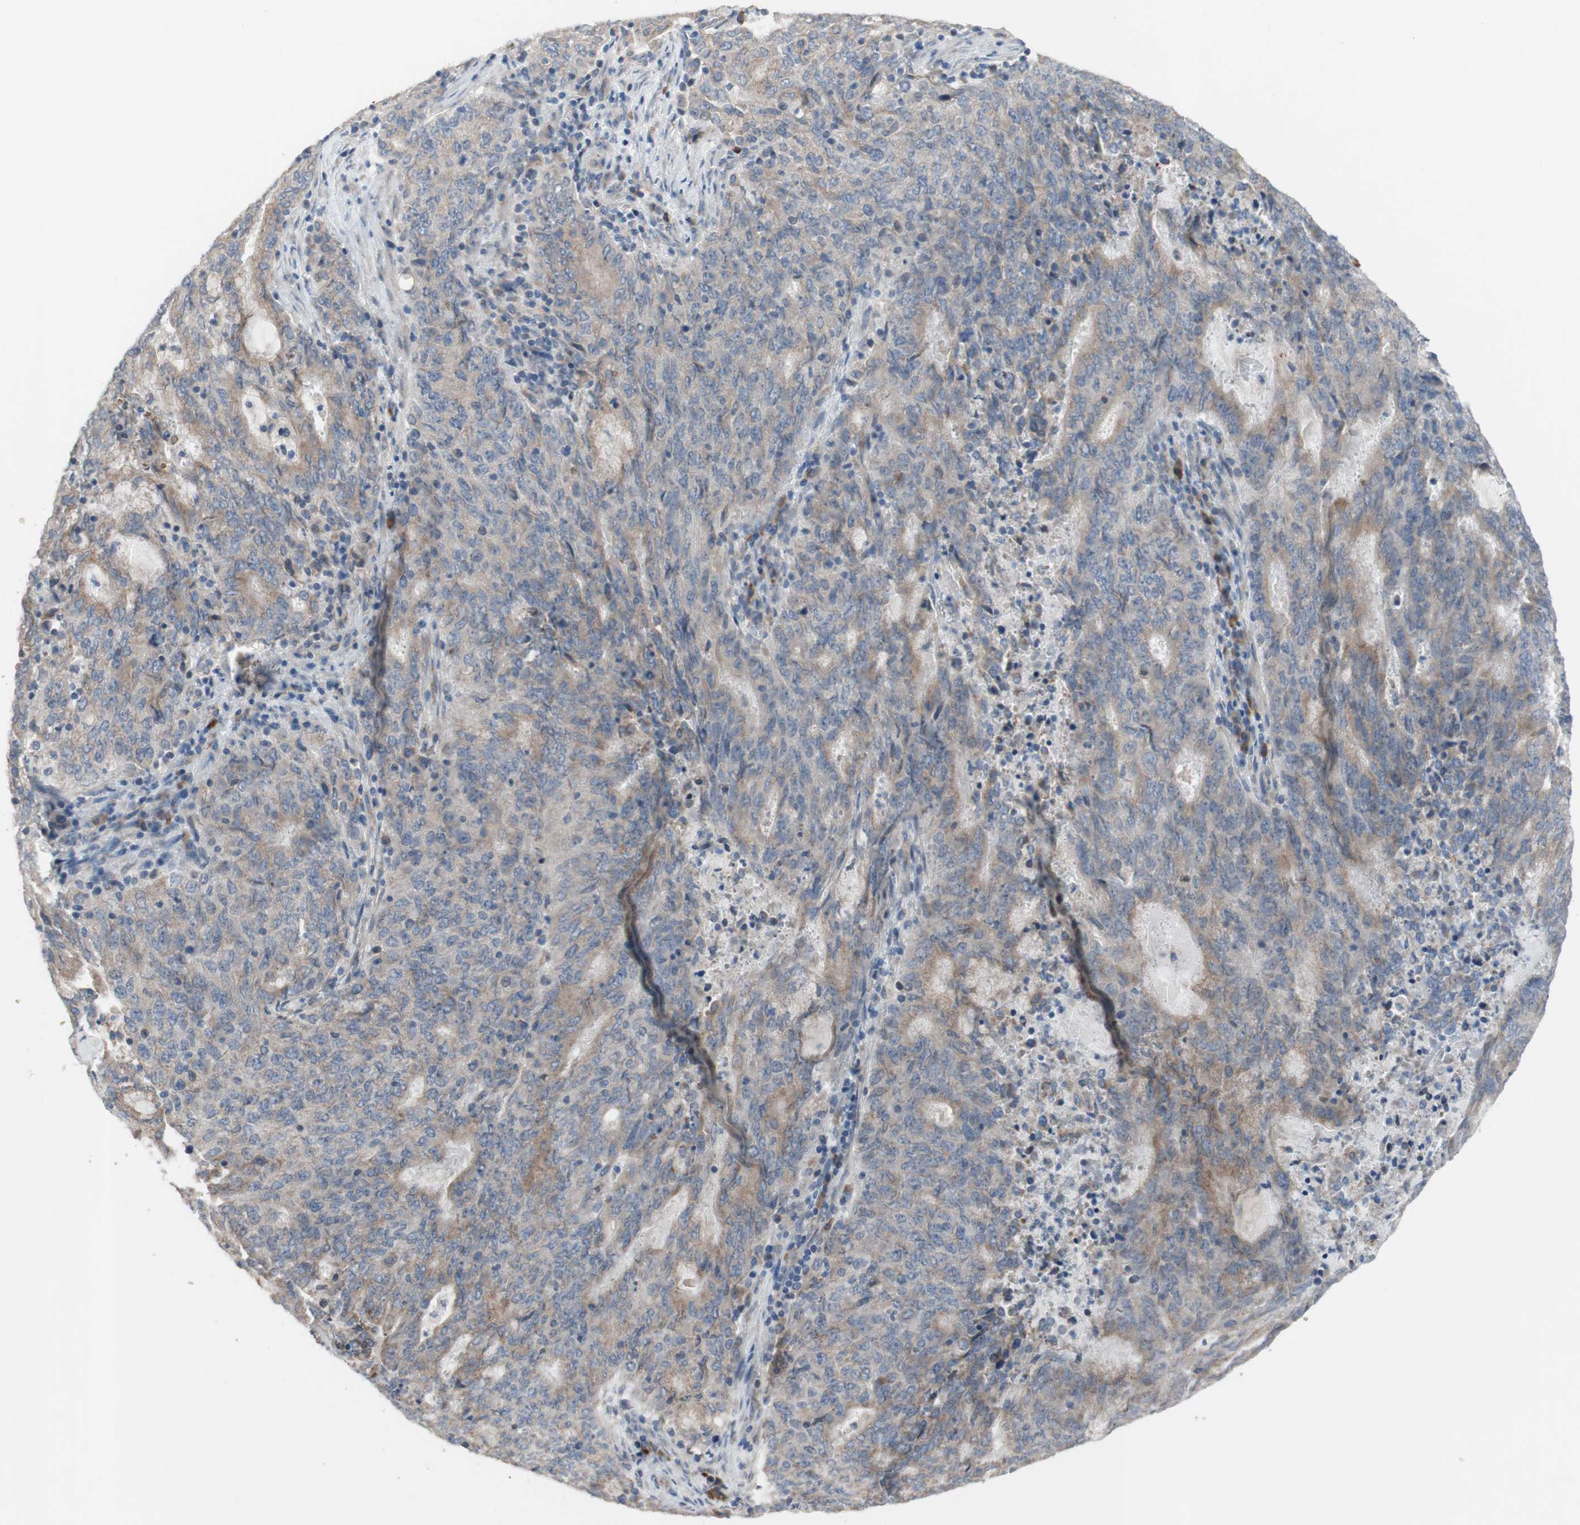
{"staining": {"intensity": "moderate", "quantity": ">75%", "location": "cytoplasmic/membranous"}, "tissue": "cervical cancer", "cell_type": "Tumor cells", "image_type": "cancer", "snomed": [{"axis": "morphology", "description": "Adenocarcinoma, NOS"}, {"axis": "topography", "description": "Cervix"}], "caption": "Human adenocarcinoma (cervical) stained for a protein (brown) shows moderate cytoplasmic/membranous positive positivity in about >75% of tumor cells.", "gene": "TTC14", "patient": {"sex": "female", "age": 44}}